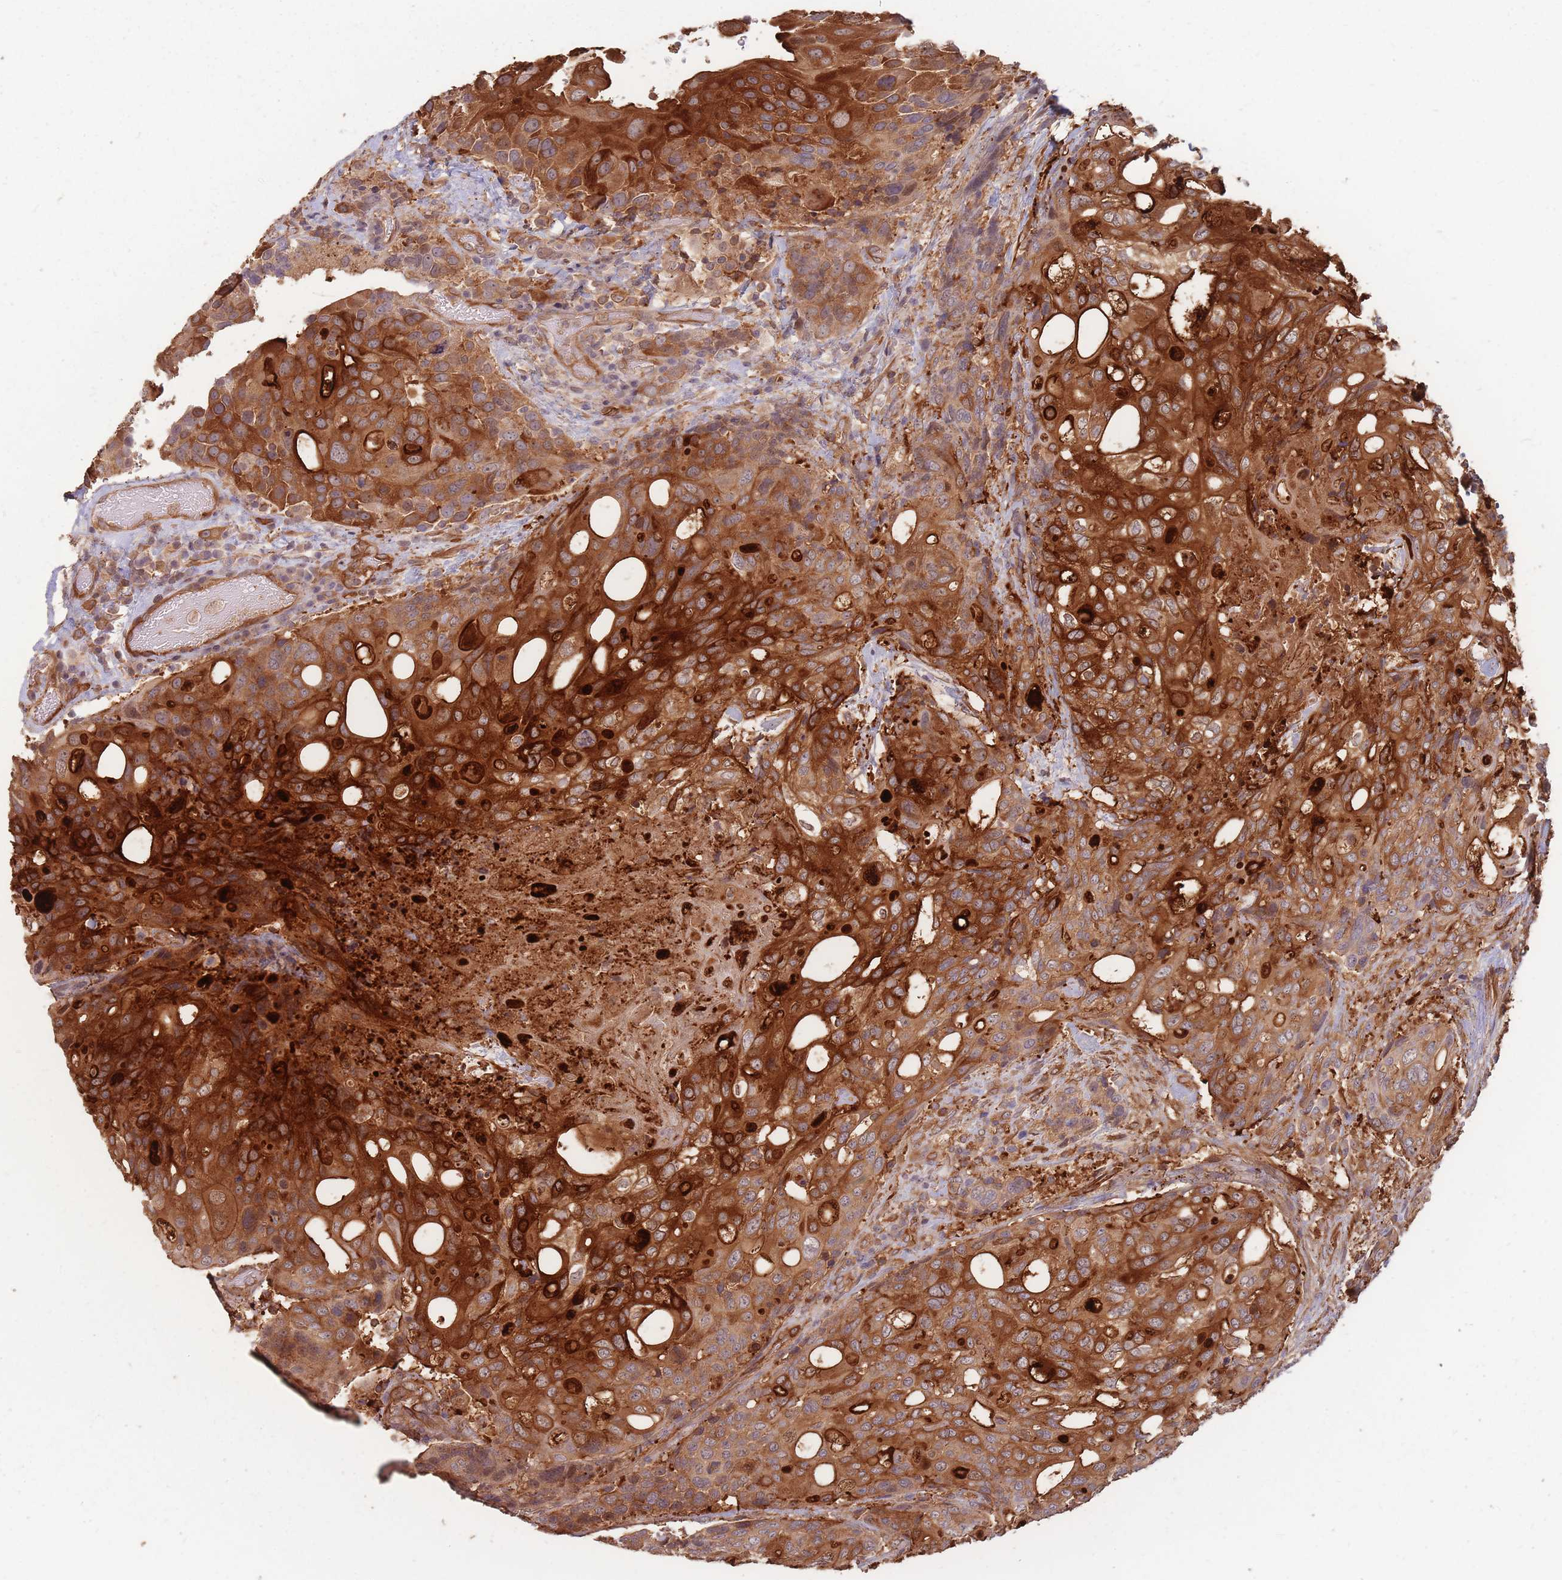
{"staining": {"intensity": "strong", "quantity": ">75%", "location": "cytoplasmic/membranous"}, "tissue": "urothelial cancer", "cell_type": "Tumor cells", "image_type": "cancer", "snomed": [{"axis": "morphology", "description": "Urothelial carcinoma, High grade"}, {"axis": "topography", "description": "Urinary bladder"}], "caption": "Immunohistochemical staining of urothelial cancer displays high levels of strong cytoplasmic/membranous expression in approximately >75% of tumor cells.", "gene": "PLS3", "patient": {"sex": "female", "age": 70}}